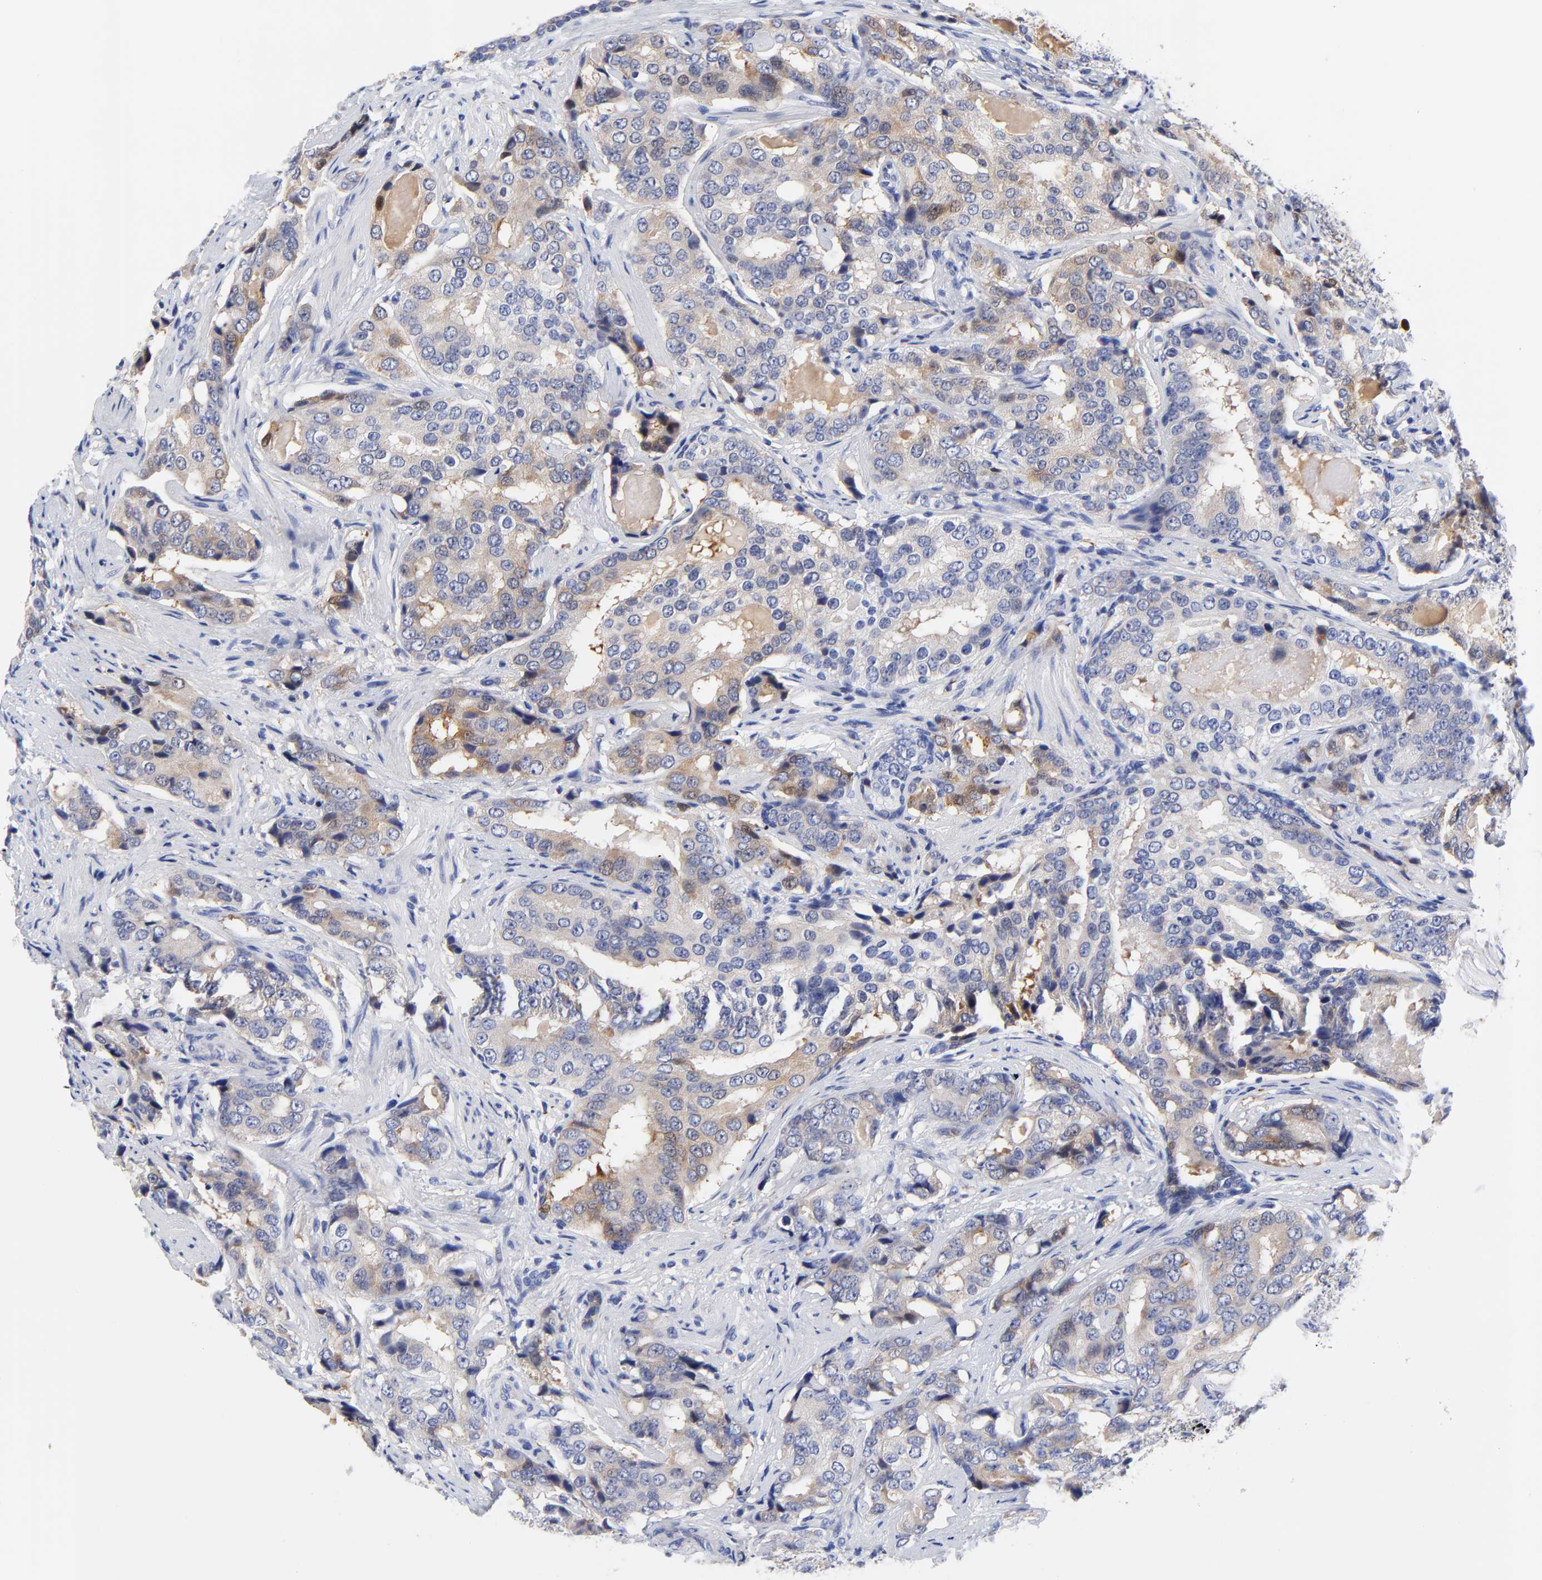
{"staining": {"intensity": "weak", "quantity": "25%-75%", "location": "cytoplasmic/membranous"}, "tissue": "prostate cancer", "cell_type": "Tumor cells", "image_type": "cancer", "snomed": [{"axis": "morphology", "description": "Adenocarcinoma, High grade"}, {"axis": "topography", "description": "Prostate"}], "caption": "Tumor cells exhibit low levels of weak cytoplasmic/membranous positivity in approximately 25%-75% of cells in prostate cancer (adenocarcinoma (high-grade)).", "gene": "IGLV3-10", "patient": {"sex": "male", "age": 58}}